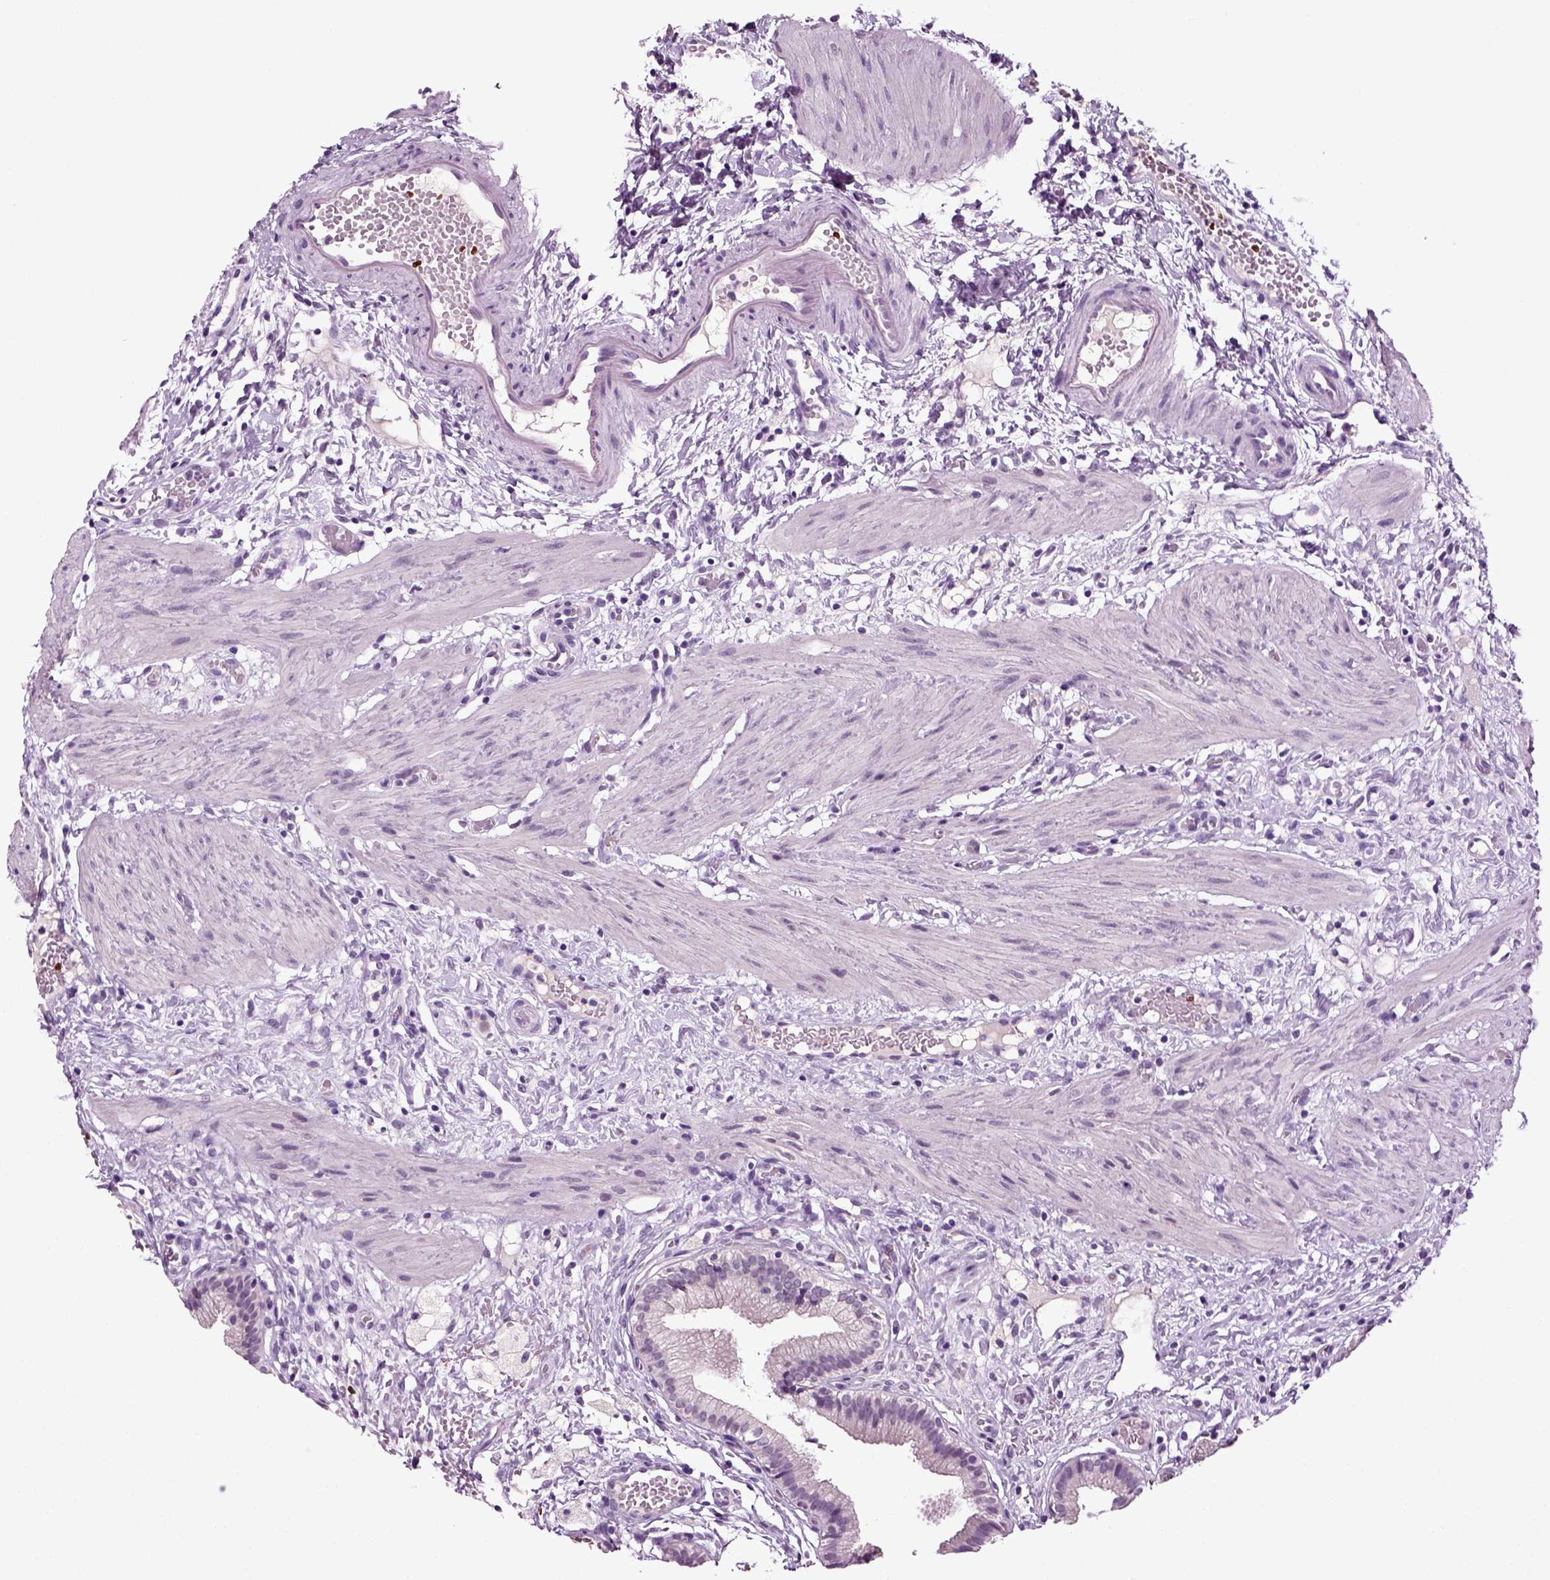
{"staining": {"intensity": "negative", "quantity": "none", "location": "none"}, "tissue": "gallbladder", "cell_type": "Glandular cells", "image_type": "normal", "snomed": [{"axis": "morphology", "description": "Normal tissue, NOS"}, {"axis": "topography", "description": "Gallbladder"}], "caption": "Gallbladder stained for a protein using immunohistochemistry demonstrates no staining glandular cells.", "gene": "SPATA17", "patient": {"sex": "female", "age": 24}}